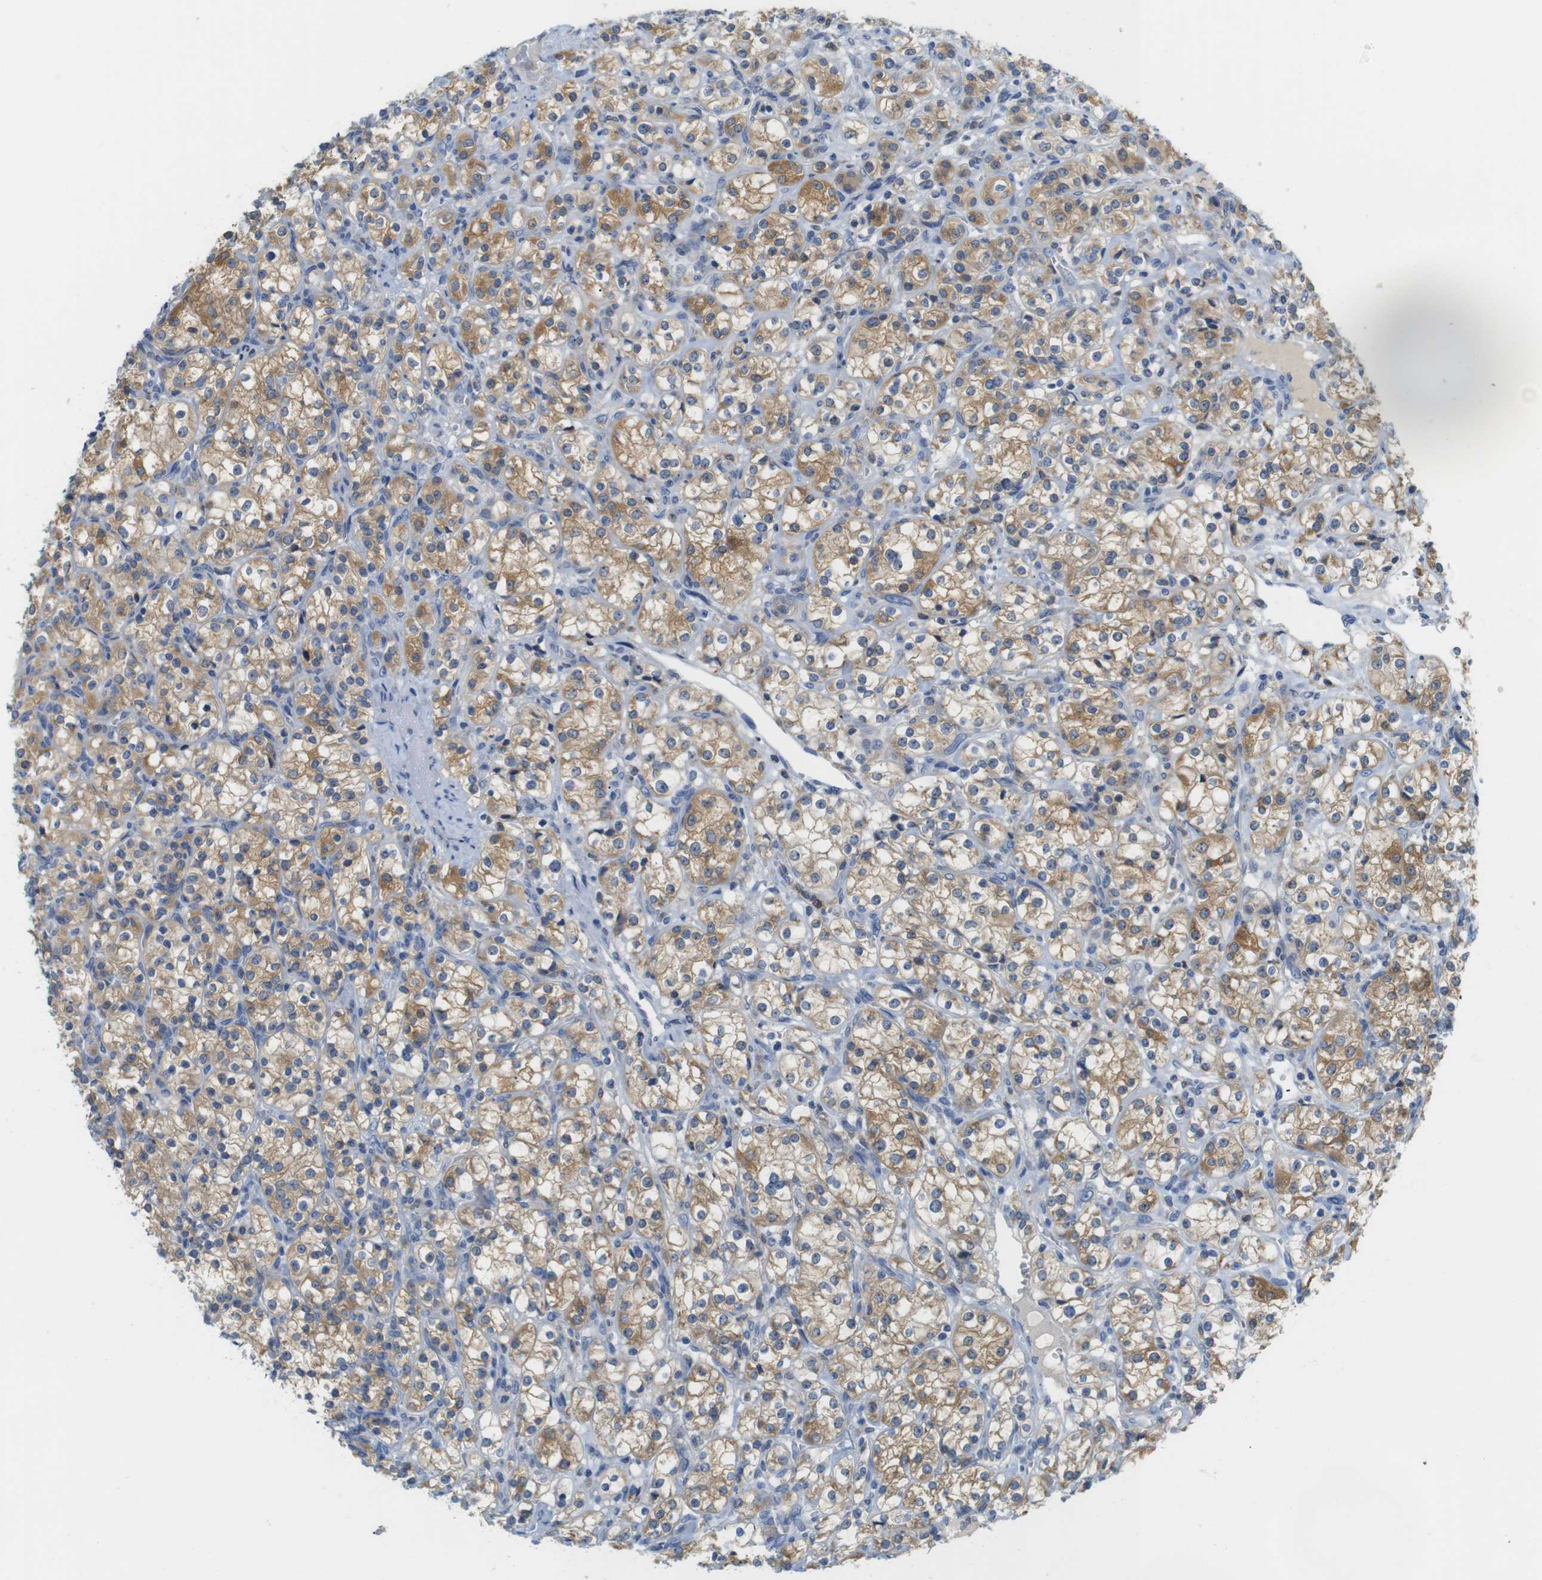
{"staining": {"intensity": "moderate", "quantity": ">75%", "location": "cytoplasmic/membranous"}, "tissue": "renal cancer", "cell_type": "Tumor cells", "image_type": "cancer", "snomed": [{"axis": "morphology", "description": "Adenocarcinoma, NOS"}, {"axis": "topography", "description": "Kidney"}], "caption": "Immunohistochemistry (DAB) staining of human adenocarcinoma (renal) reveals moderate cytoplasmic/membranous protein staining in about >75% of tumor cells. The staining is performed using DAB brown chromogen to label protein expression. The nuclei are counter-stained blue using hematoxylin.", "gene": "NEBL", "patient": {"sex": "male", "age": 77}}